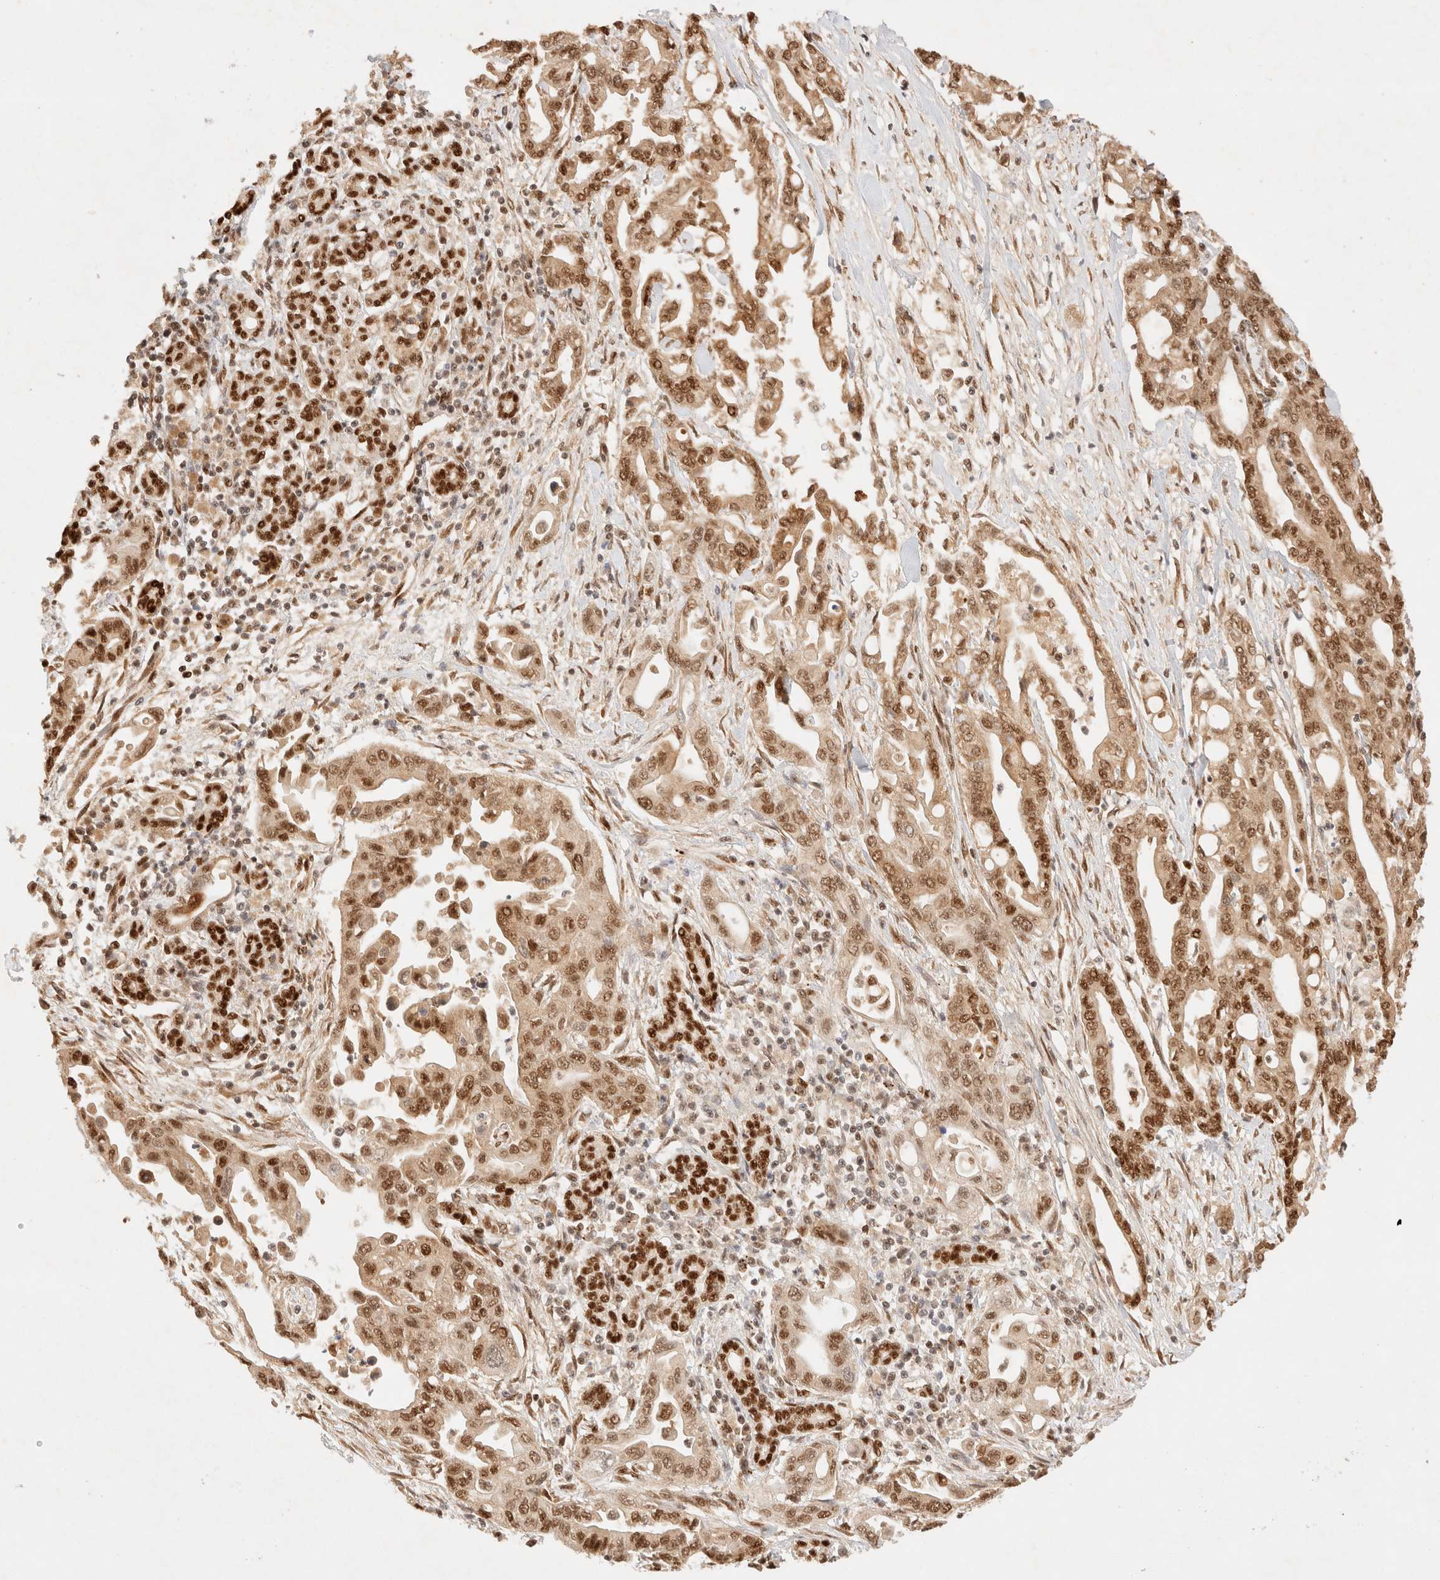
{"staining": {"intensity": "moderate", "quantity": ">75%", "location": "nuclear"}, "tissue": "pancreatic cancer", "cell_type": "Tumor cells", "image_type": "cancer", "snomed": [{"axis": "morphology", "description": "Adenocarcinoma, NOS"}, {"axis": "topography", "description": "Pancreas"}], "caption": "Adenocarcinoma (pancreatic) stained with immunohistochemistry displays moderate nuclear expression in about >75% of tumor cells. The staining was performed using DAB (3,3'-diaminobenzidine), with brown indicating positive protein expression. Nuclei are stained blue with hematoxylin.", "gene": "ZNF768", "patient": {"sex": "female", "age": 57}}